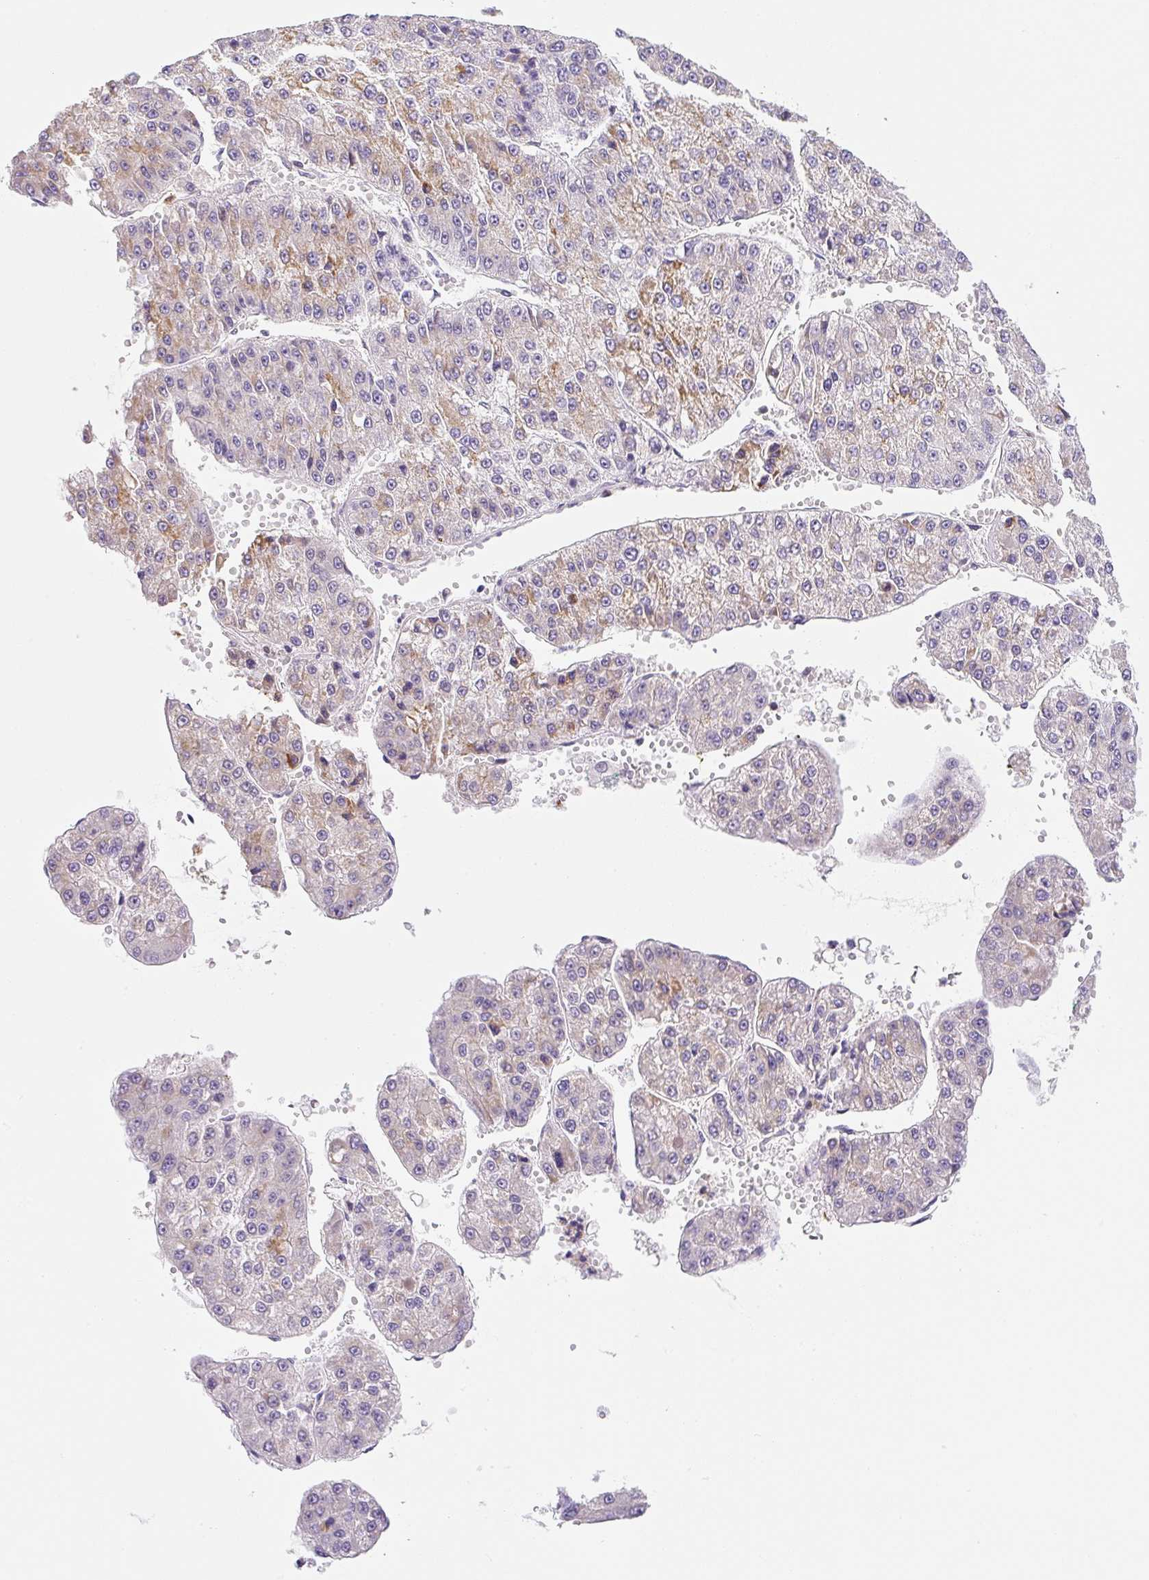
{"staining": {"intensity": "moderate", "quantity": "<25%", "location": "cytoplasmic/membranous"}, "tissue": "liver cancer", "cell_type": "Tumor cells", "image_type": "cancer", "snomed": [{"axis": "morphology", "description": "Carcinoma, Hepatocellular, NOS"}, {"axis": "topography", "description": "Liver"}], "caption": "Protein staining displays moderate cytoplasmic/membranous expression in approximately <25% of tumor cells in liver hepatocellular carcinoma. Ihc stains the protein in brown and the nuclei are stained blue.", "gene": "PLA2G4A", "patient": {"sex": "female", "age": 73}}